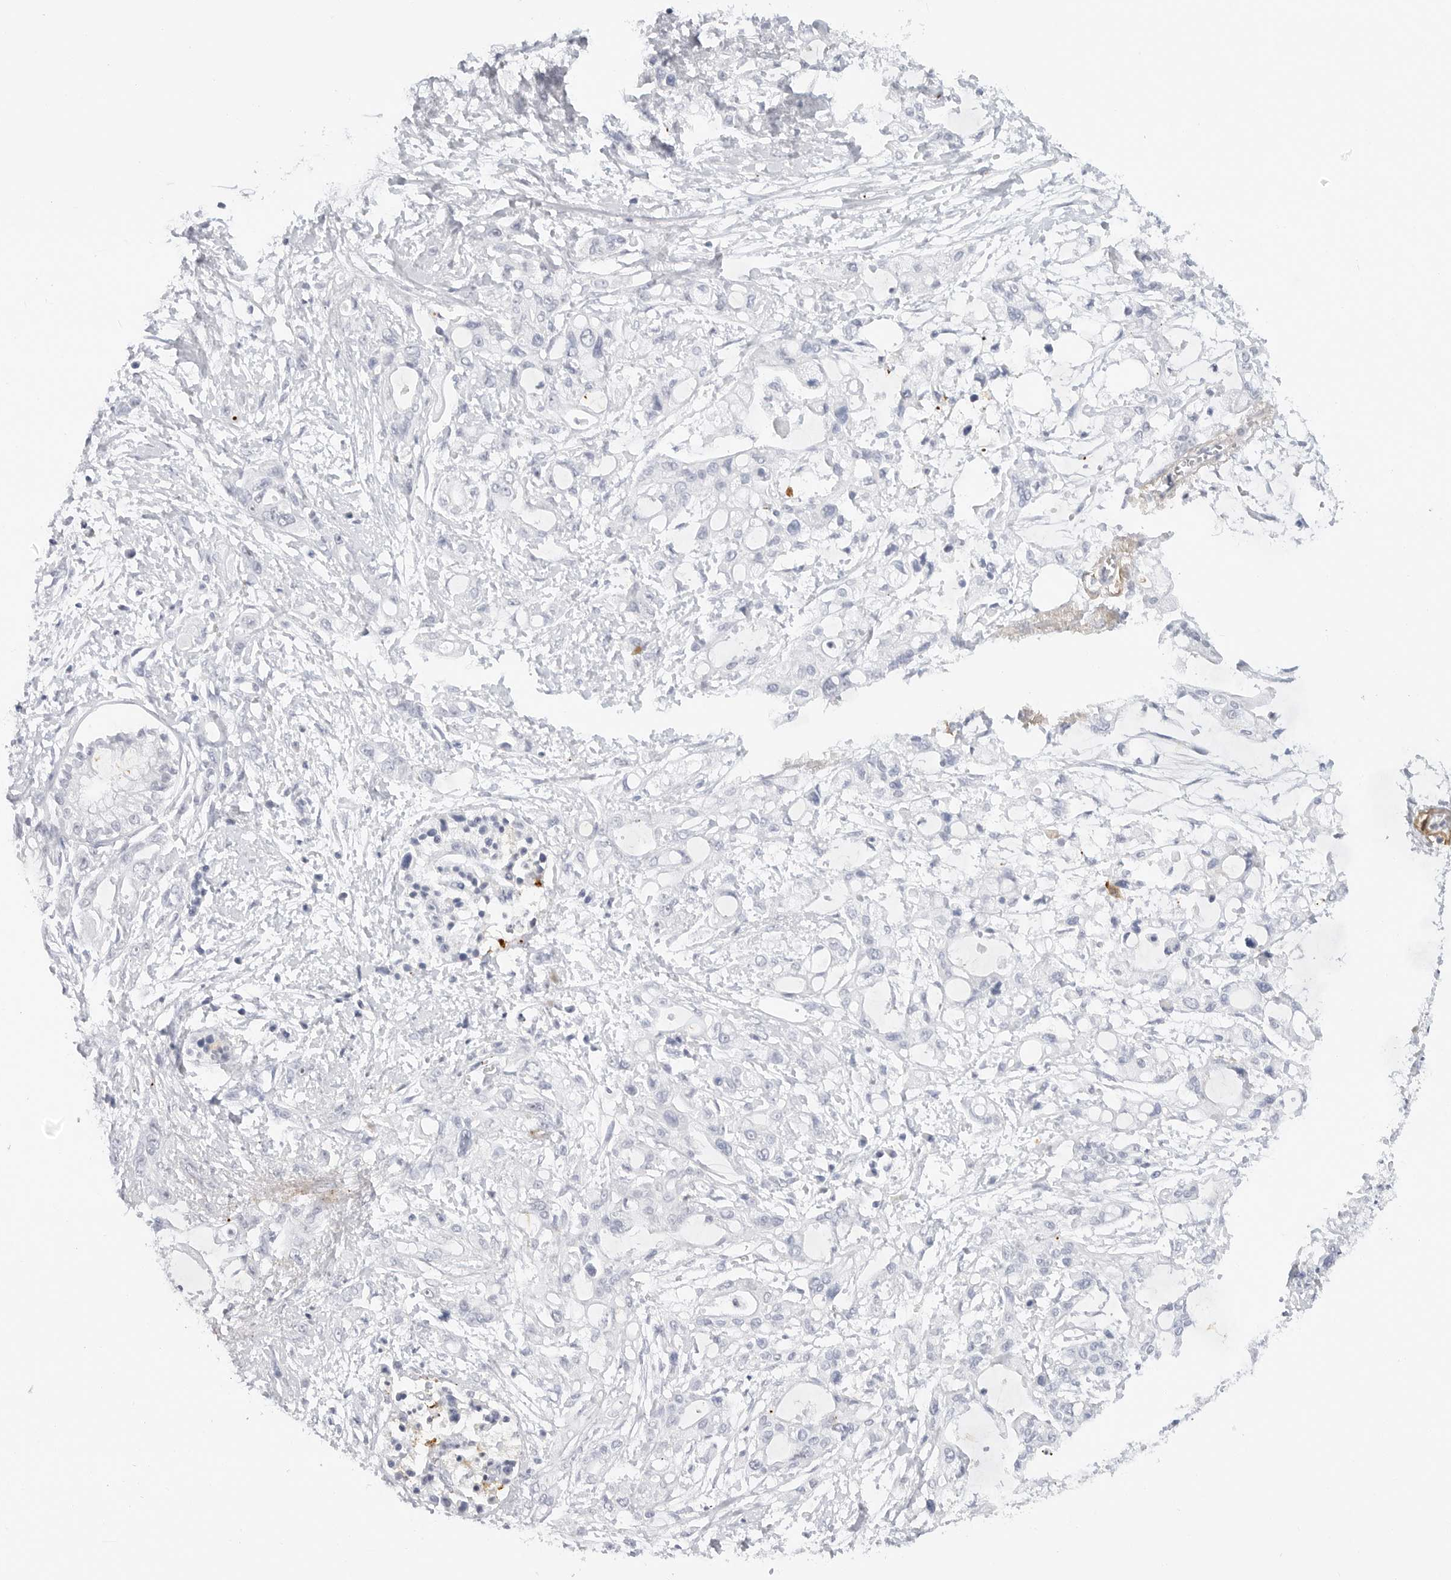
{"staining": {"intensity": "negative", "quantity": "none", "location": "none"}, "tissue": "pancreatic cancer", "cell_type": "Tumor cells", "image_type": "cancer", "snomed": [{"axis": "morphology", "description": "Adenocarcinoma, NOS"}, {"axis": "topography", "description": "Pancreas"}], "caption": "An immunohistochemistry (IHC) histopathology image of pancreatic cancer (adenocarcinoma) is shown. There is no staining in tumor cells of pancreatic cancer (adenocarcinoma).", "gene": "MAP2K5", "patient": {"sex": "male", "age": 68}}